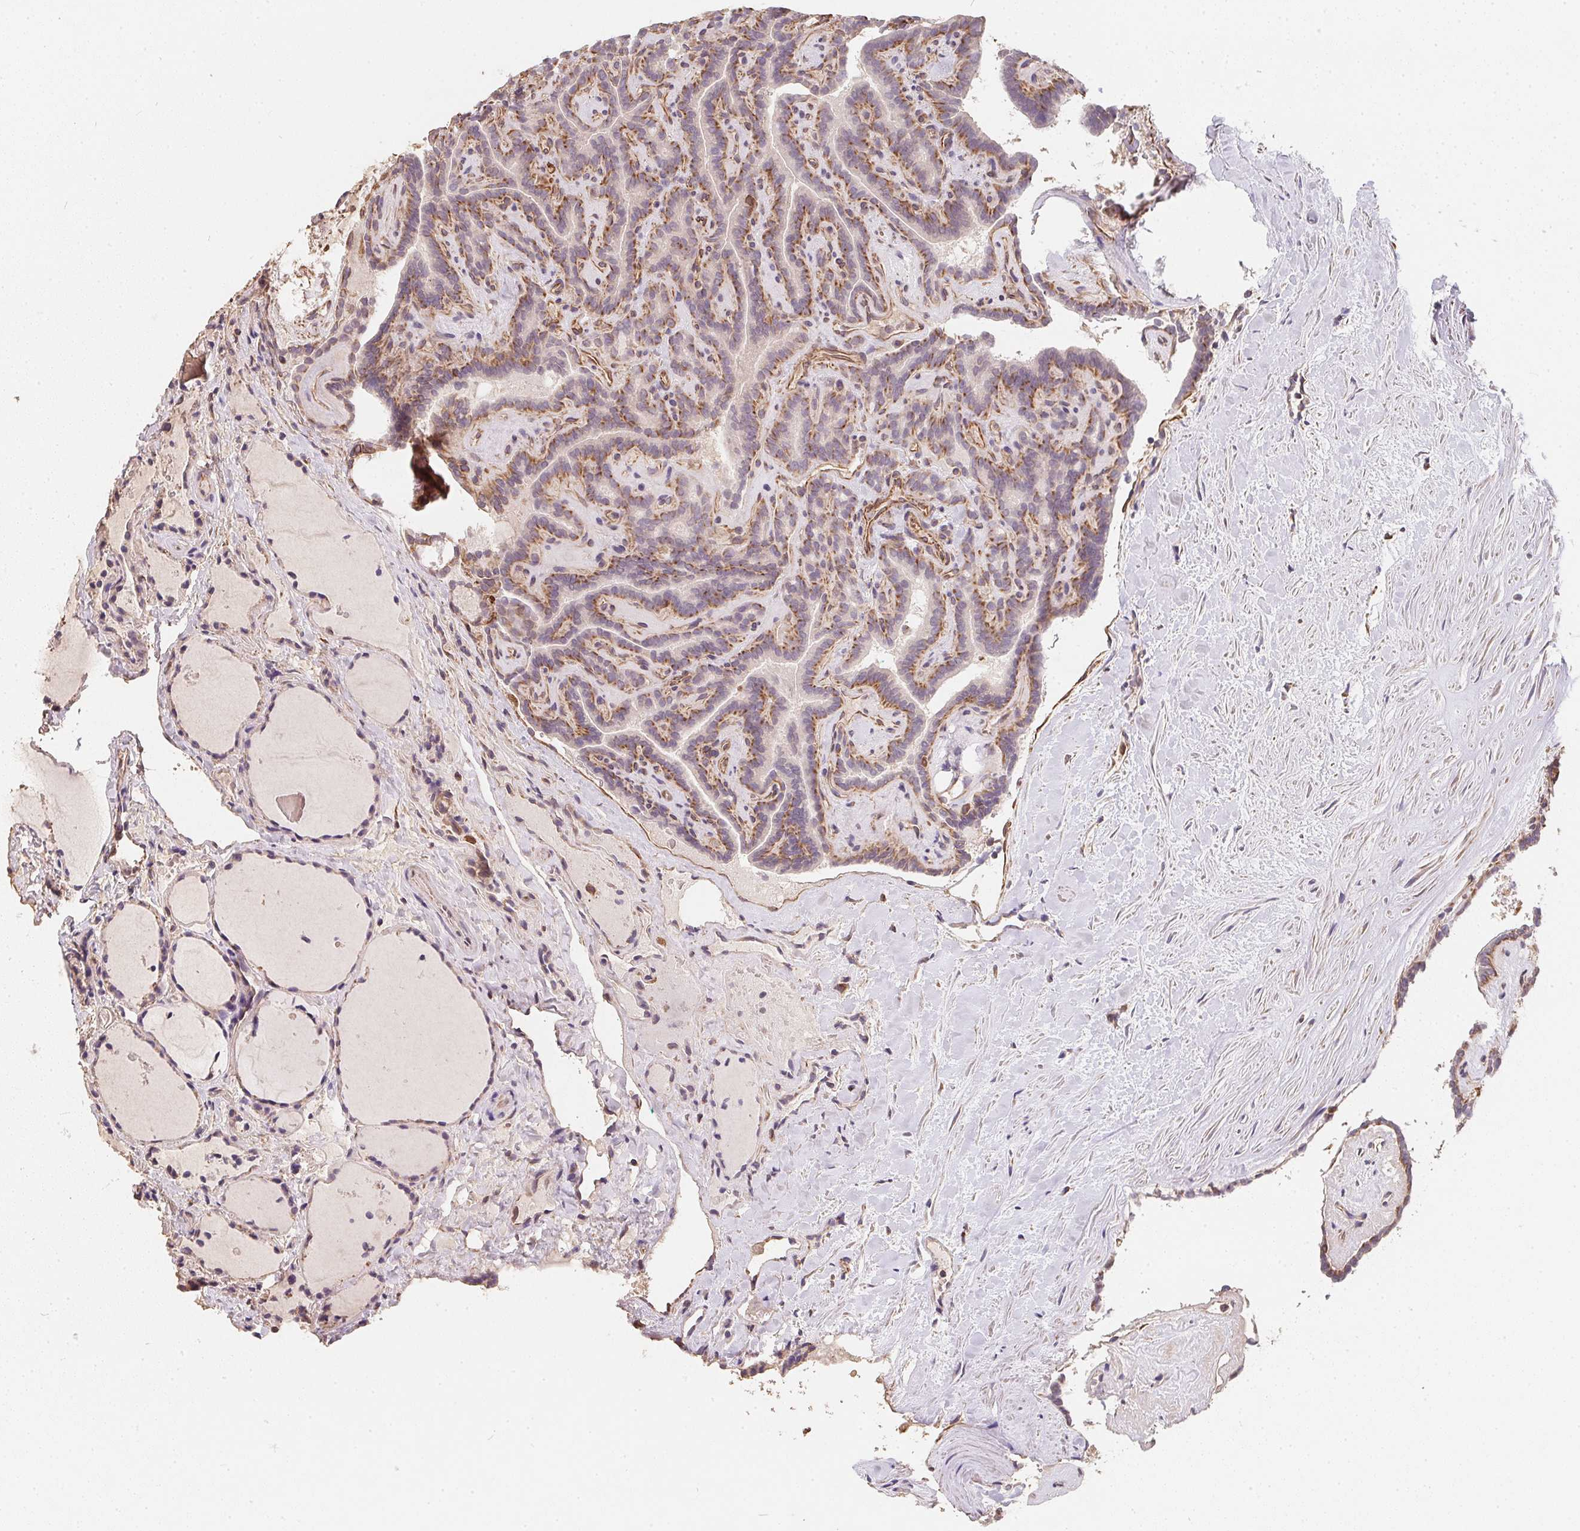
{"staining": {"intensity": "moderate", "quantity": ">75%", "location": "cytoplasmic/membranous"}, "tissue": "thyroid cancer", "cell_type": "Tumor cells", "image_type": "cancer", "snomed": [{"axis": "morphology", "description": "Papillary adenocarcinoma, NOS"}, {"axis": "topography", "description": "Thyroid gland"}], "caption": "Thyroid cancer stained for a protein reveals moderate cytoplasmic/membranous positivity in tumor cells.", "gene": "TBKBP1", "patient": {"sex": "female", "age": 21}}